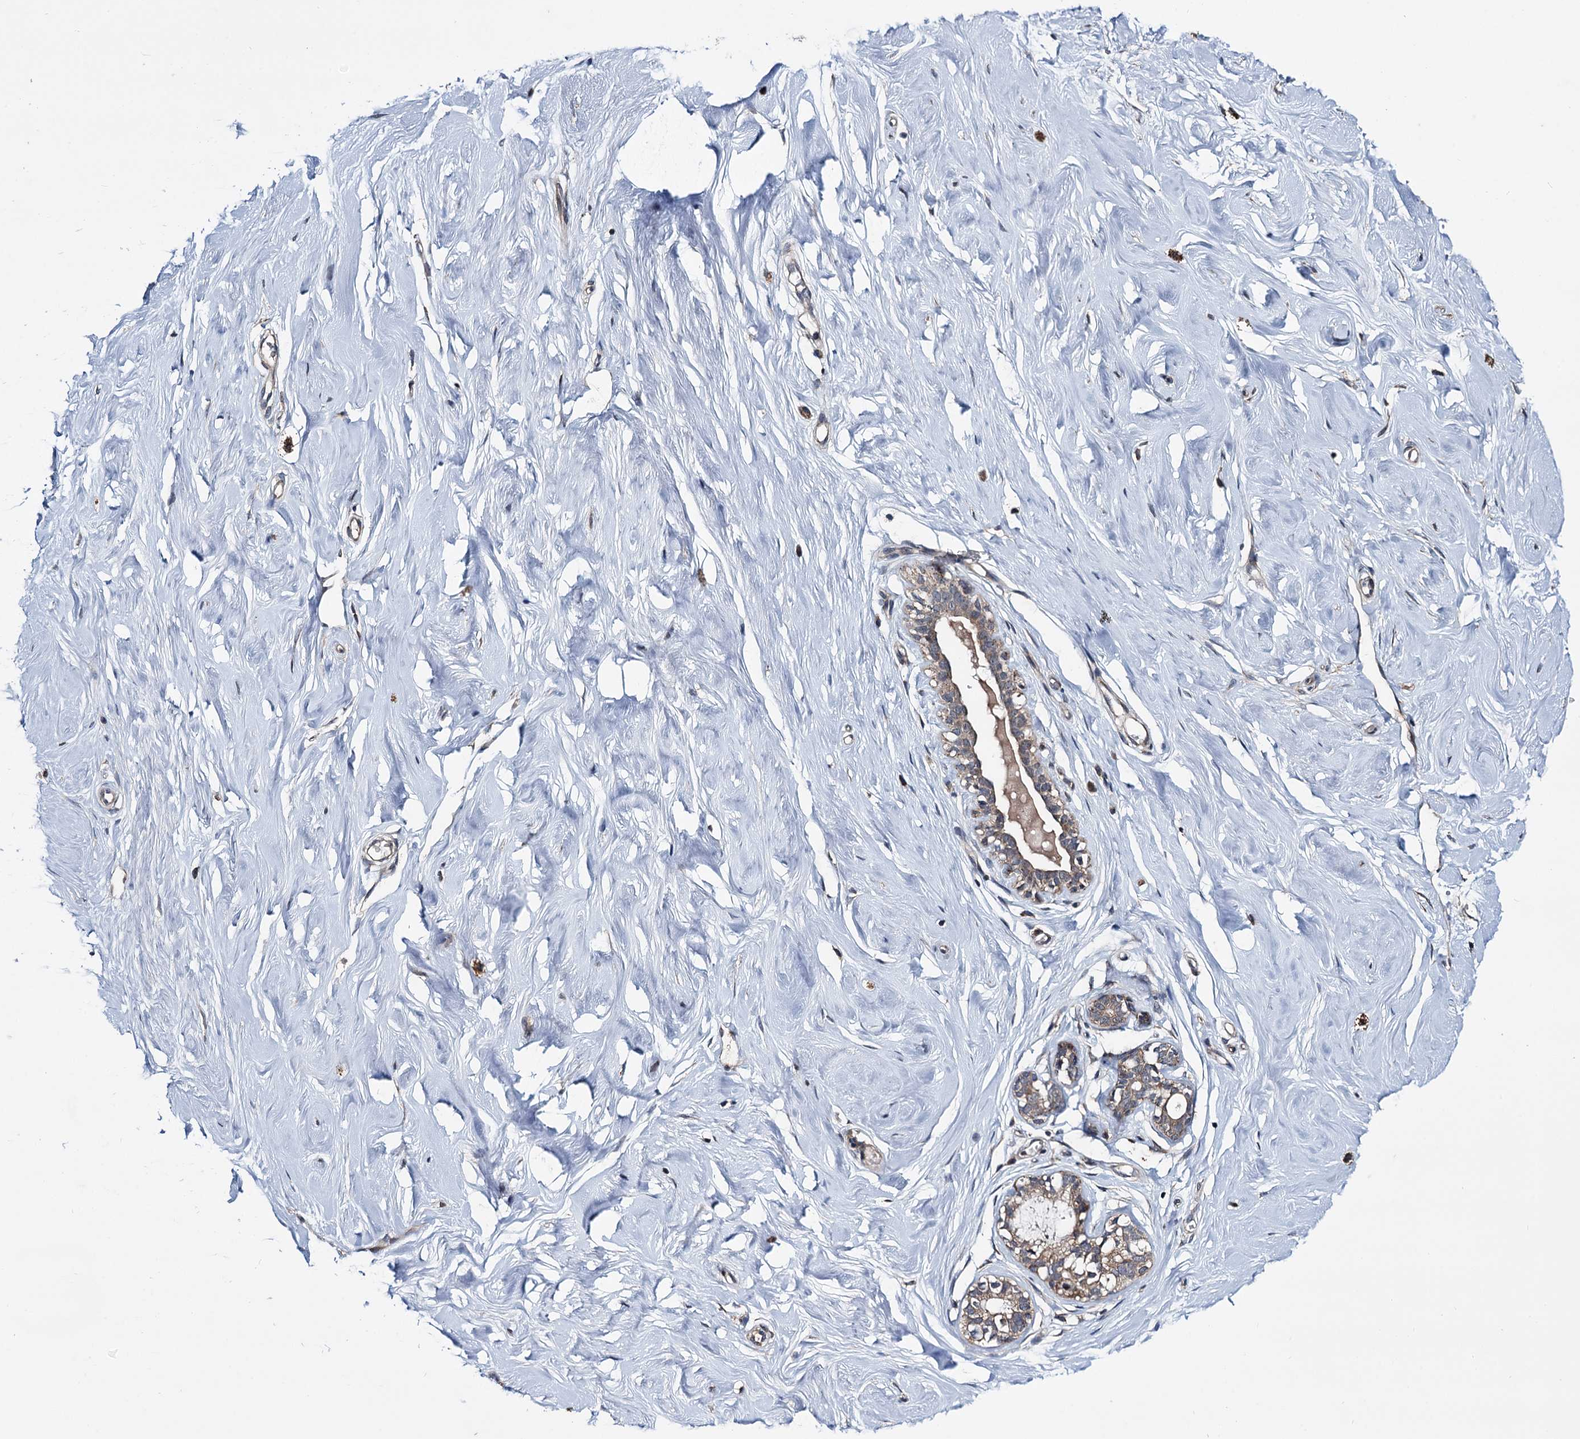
{"staining": {"intensity": "weak", "quantity": "25%-75%", "location": "cytoplasmic/membranous"}, "tissue": "breast", "cell_type": "Adipocytes", "image_type": "normal", "snomed": [{"axis": "morphology", "description": "Normal tissue, NOS"}, {"axis": "morphology", "description": "Adenoma, NOS"}, {"axis": "topography", "description": "Breast"}], "caption": "Breast stained with immunohistochemistry (IHC) shows weak cytoplasmic/membranous staining in approximately 25%-75% of adipocytes. The staining was performed using DAB (3,3'-diaminobenzidine), with brown indicating positive protein expression. Nuclei are stained blue with hematoxylin.", "gene": "ARHGAP42", "patient": {"sex": "female", "age": 23}}